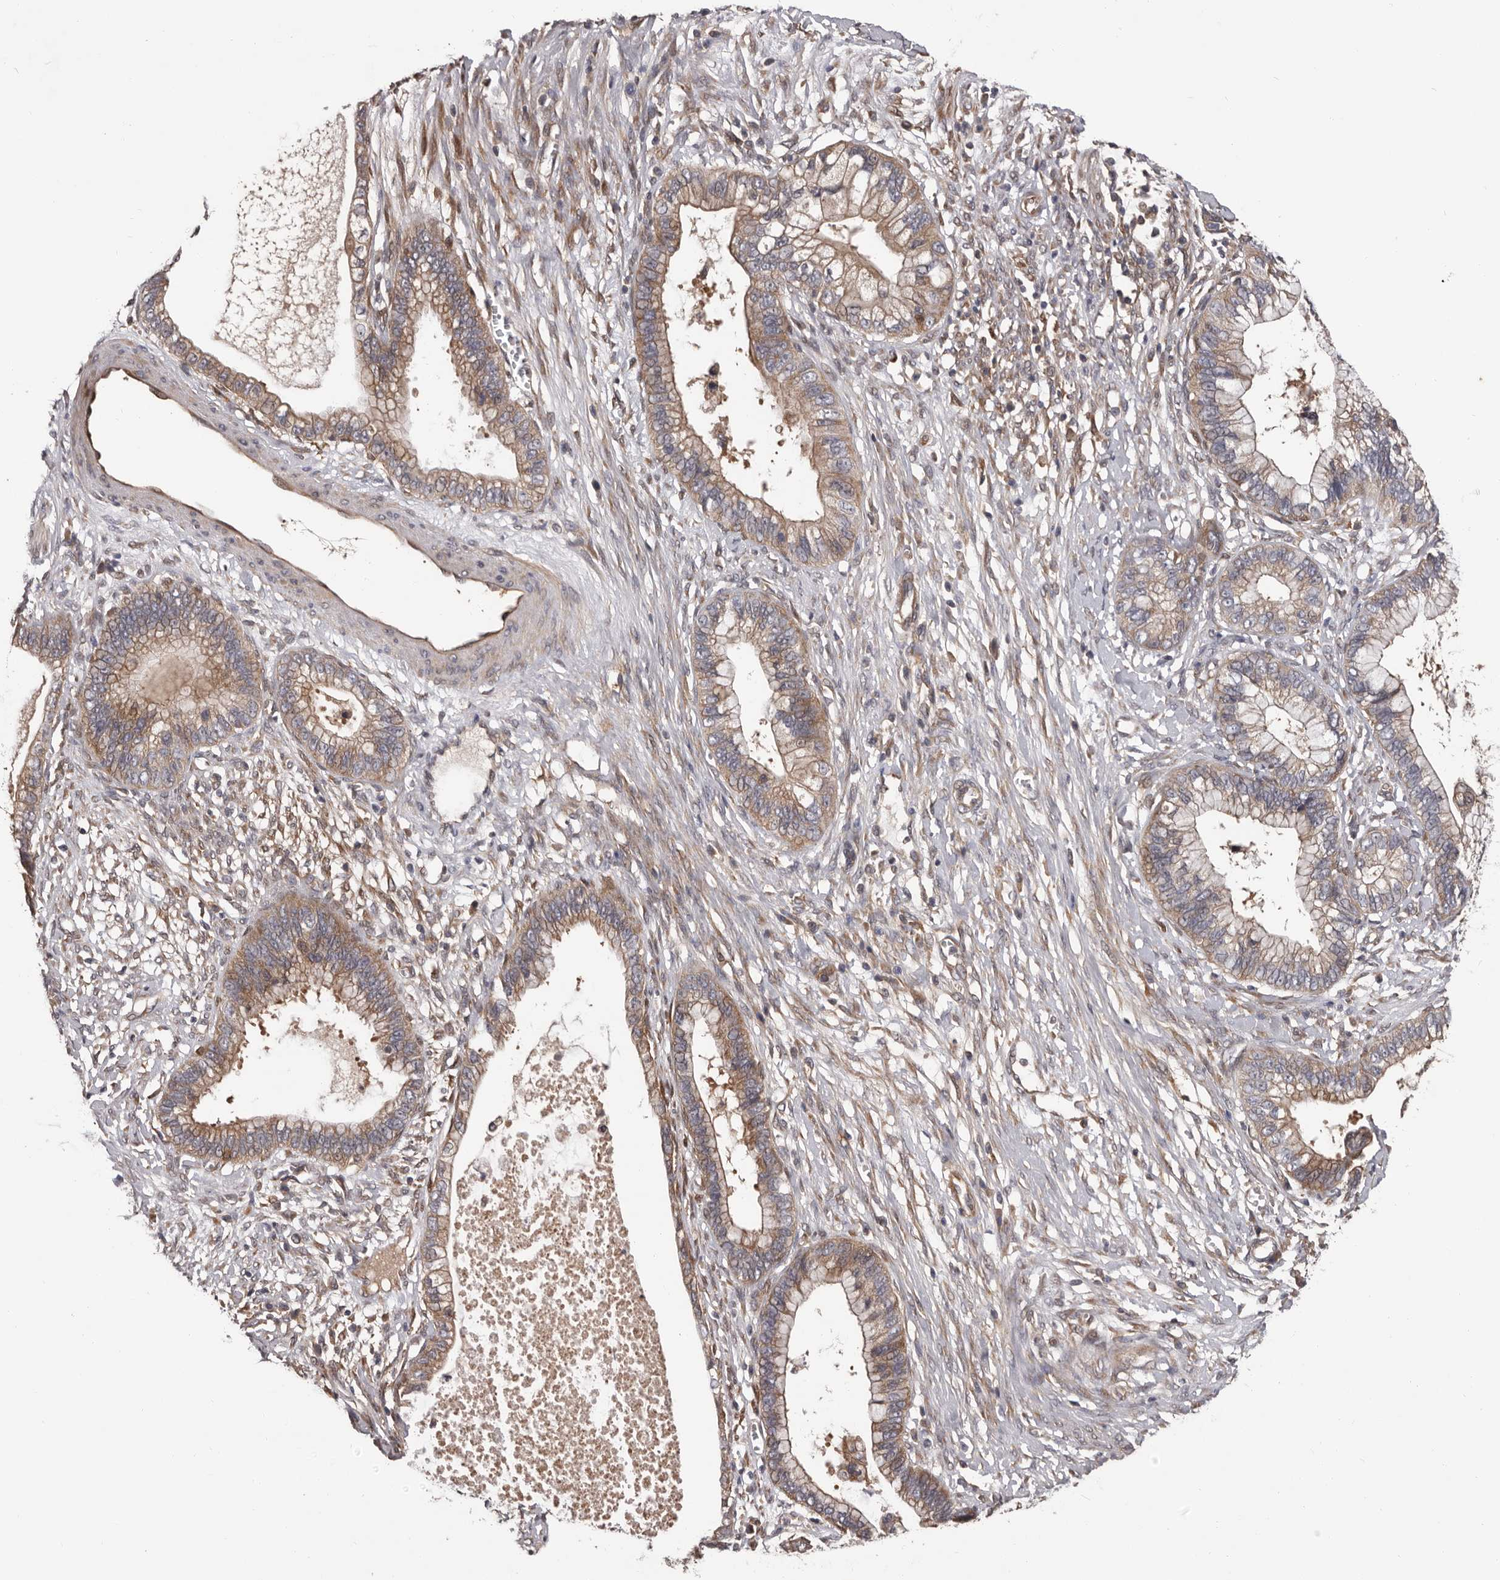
{"staining": {"intensity": "moderate", "quantity": ">75%", "location": "cytoplasmic/membranous"}, "tissue": "cervical cancer", "cell_type": "Tumor cells", "image_type": "cancer", "snomed": [{"axis": "morphology", "description": "Adenocarcinoma, NOS"}, {"axis": "topography", "description": "Cervix"}], "caption": "Cervical cancer stained with a protein marker demonstrates moderate staining in tumor cells.", "gene": "PRKD1", "patient": {"sex": "female", "age": 44}}